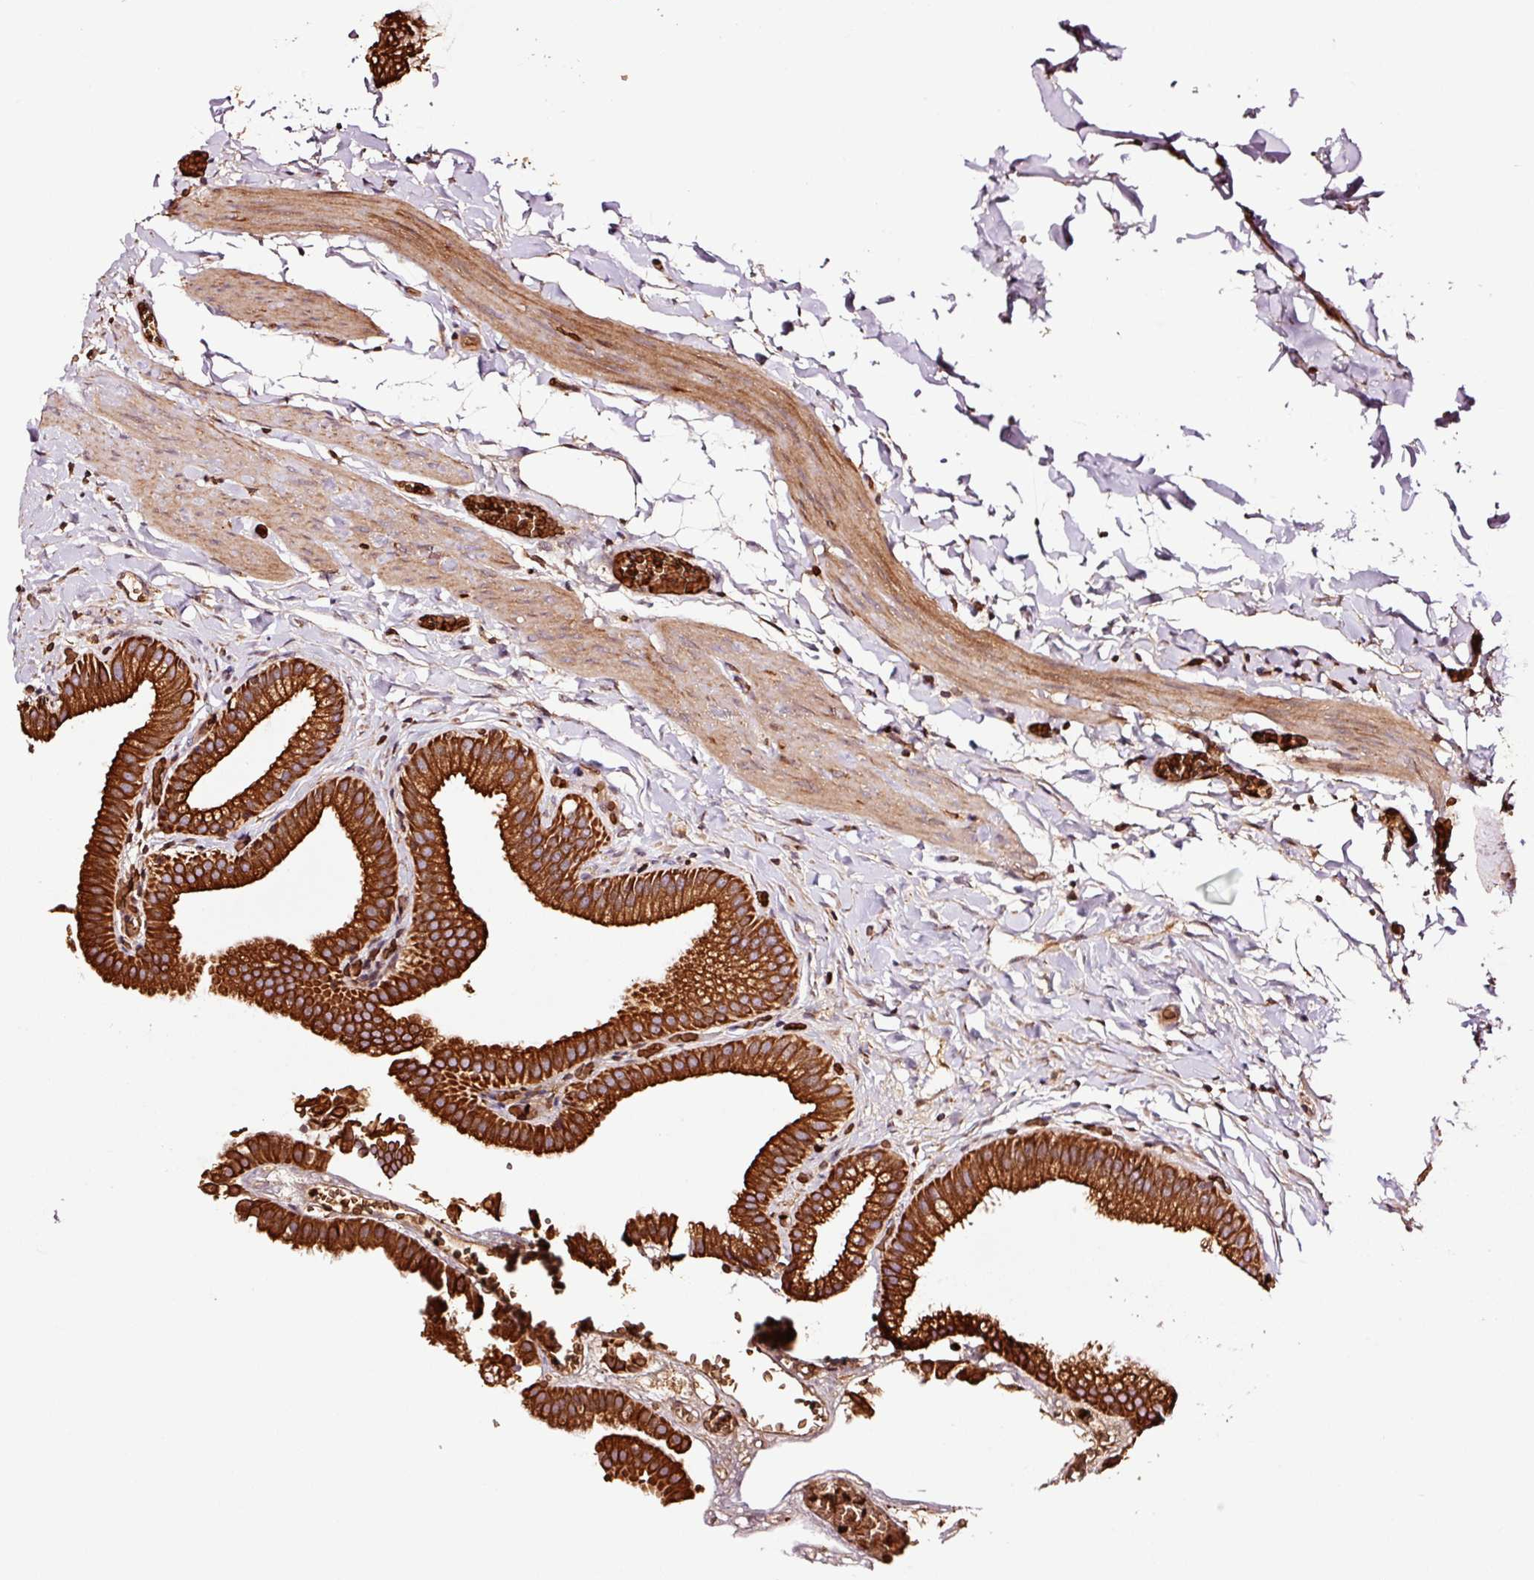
{"staining": {"intensity": "strong", "quantity": ">75%", "location": "cytoplasmic/membranous"}, "tissue": "gallbladder", "cell_type": "Glandular cells", "image_type": "normal", "snomed": [{"axis": "morphology", "description": "Normal tissue, NOS"}, {"axis": "topography", "description": "Gallbladder"}], "caption": "Immunohistochemical staining of unremarkable gallbladder exhibits >75% levels of strong cytoplasmic/membranous protein staining in approximately >75% of glandular cells.", "gene": "PGLYRP2", "patient": {"sex": "female", "age": 63}}